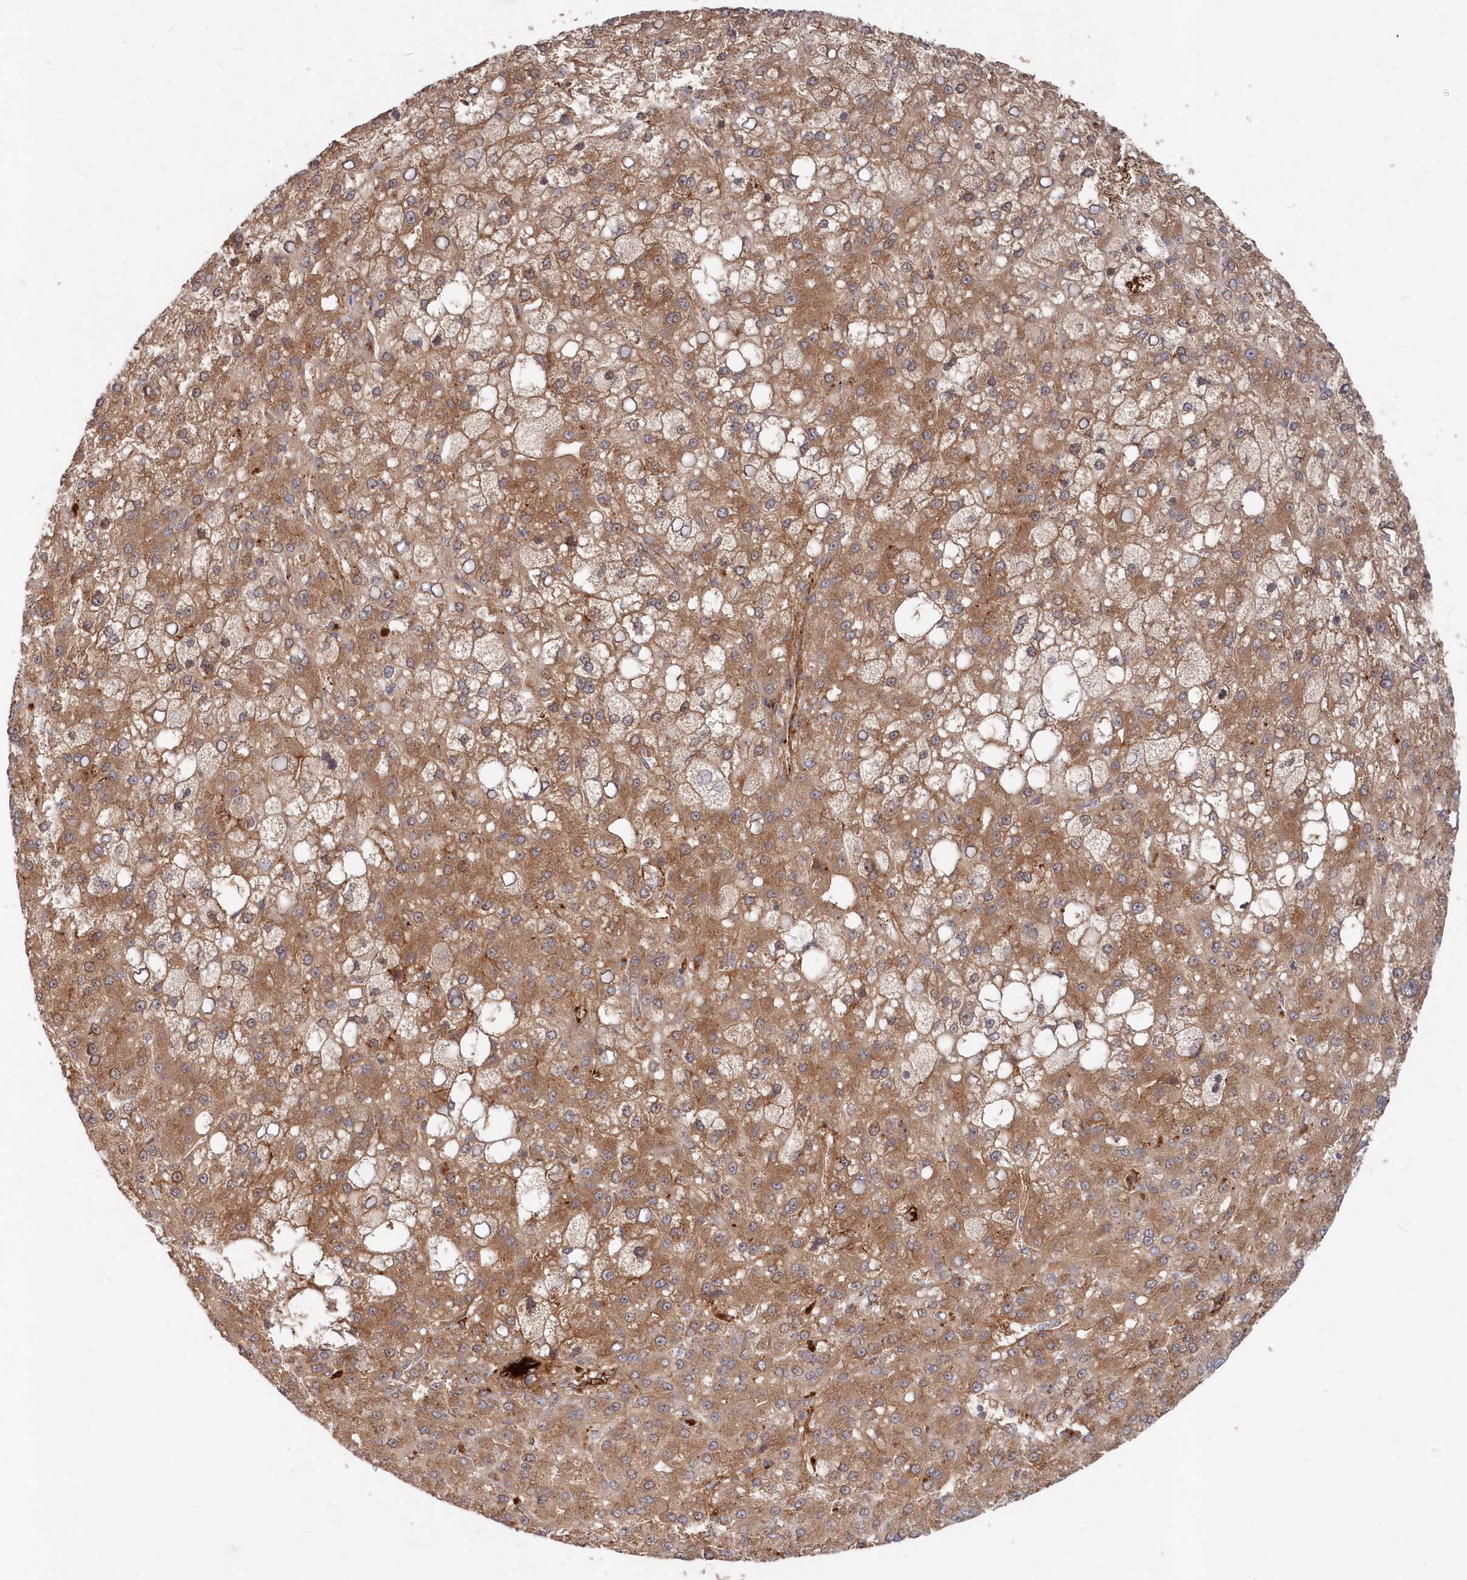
{"staining": {"intensity": "moderate", "quantity": ">75%", "location": "cytoplasmic/membranous"}, "tissue": "liver cancer", "cell_type": "Tumor cells", "image_type": "cancer", "snomed": [{"axis": "morphology", "description": "Carcinoma, Hepatocellular, NOS"}, {"axis": "topography", "description": "Liver"}], "caption": "Approximately >75% of tumor cells in liver hepatocellular carcinoma display moderate cytoplasmic/membranous protein positivity as visualized by brown immunohistochemical staining.", "gene": "ABHD14B", "patient": {"sex": "male", "age": 67}}